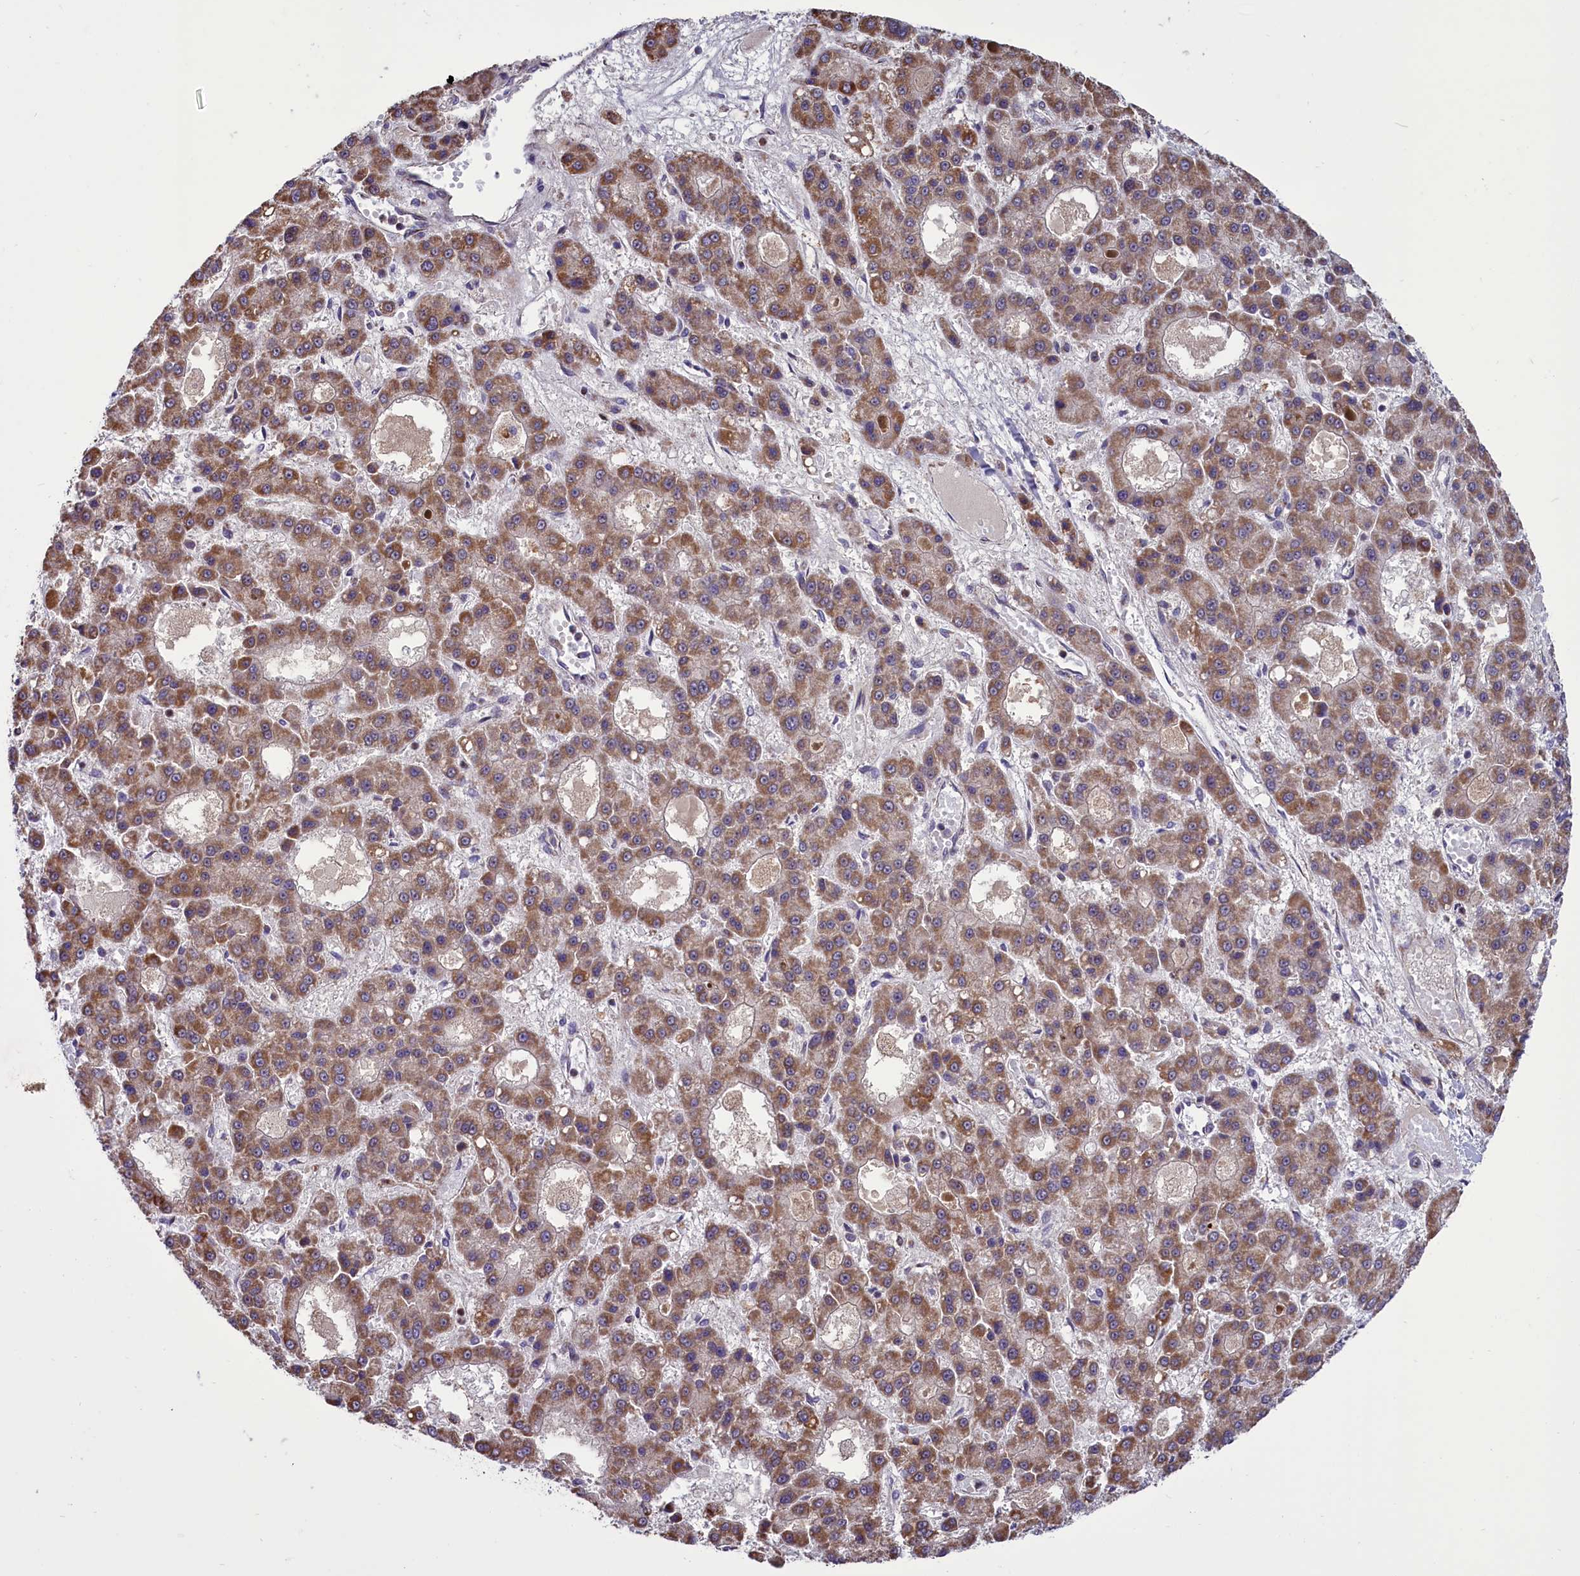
{"staining": {"intensity": "moderate", "quantity": ">75%", "location": "cytoplasmic/membranous"}, "tissue": "liver cancer", "cell_type": "Tumor cells", "image_type": "cancer", "snomed": [{"axis": "morphology", "description": "Carcinoma, Hepatocellular, NOS"}, {"axis": "topography", "description": "Liver"}], "caption": "Immunohistochemistry (IHC) photomicrograph of neoplastic tissue: liver cancer (hepatocellular carcinoma) stained using immunohistochemistry shows medium levels of moderate protein expression localized specifically in the cytoplasmic/membranous of tumor cells, appearing as a cytoplasmic/membranous brown color.", "gene": "GLRX5", "patient": {"sex": "male", "age": 70}}